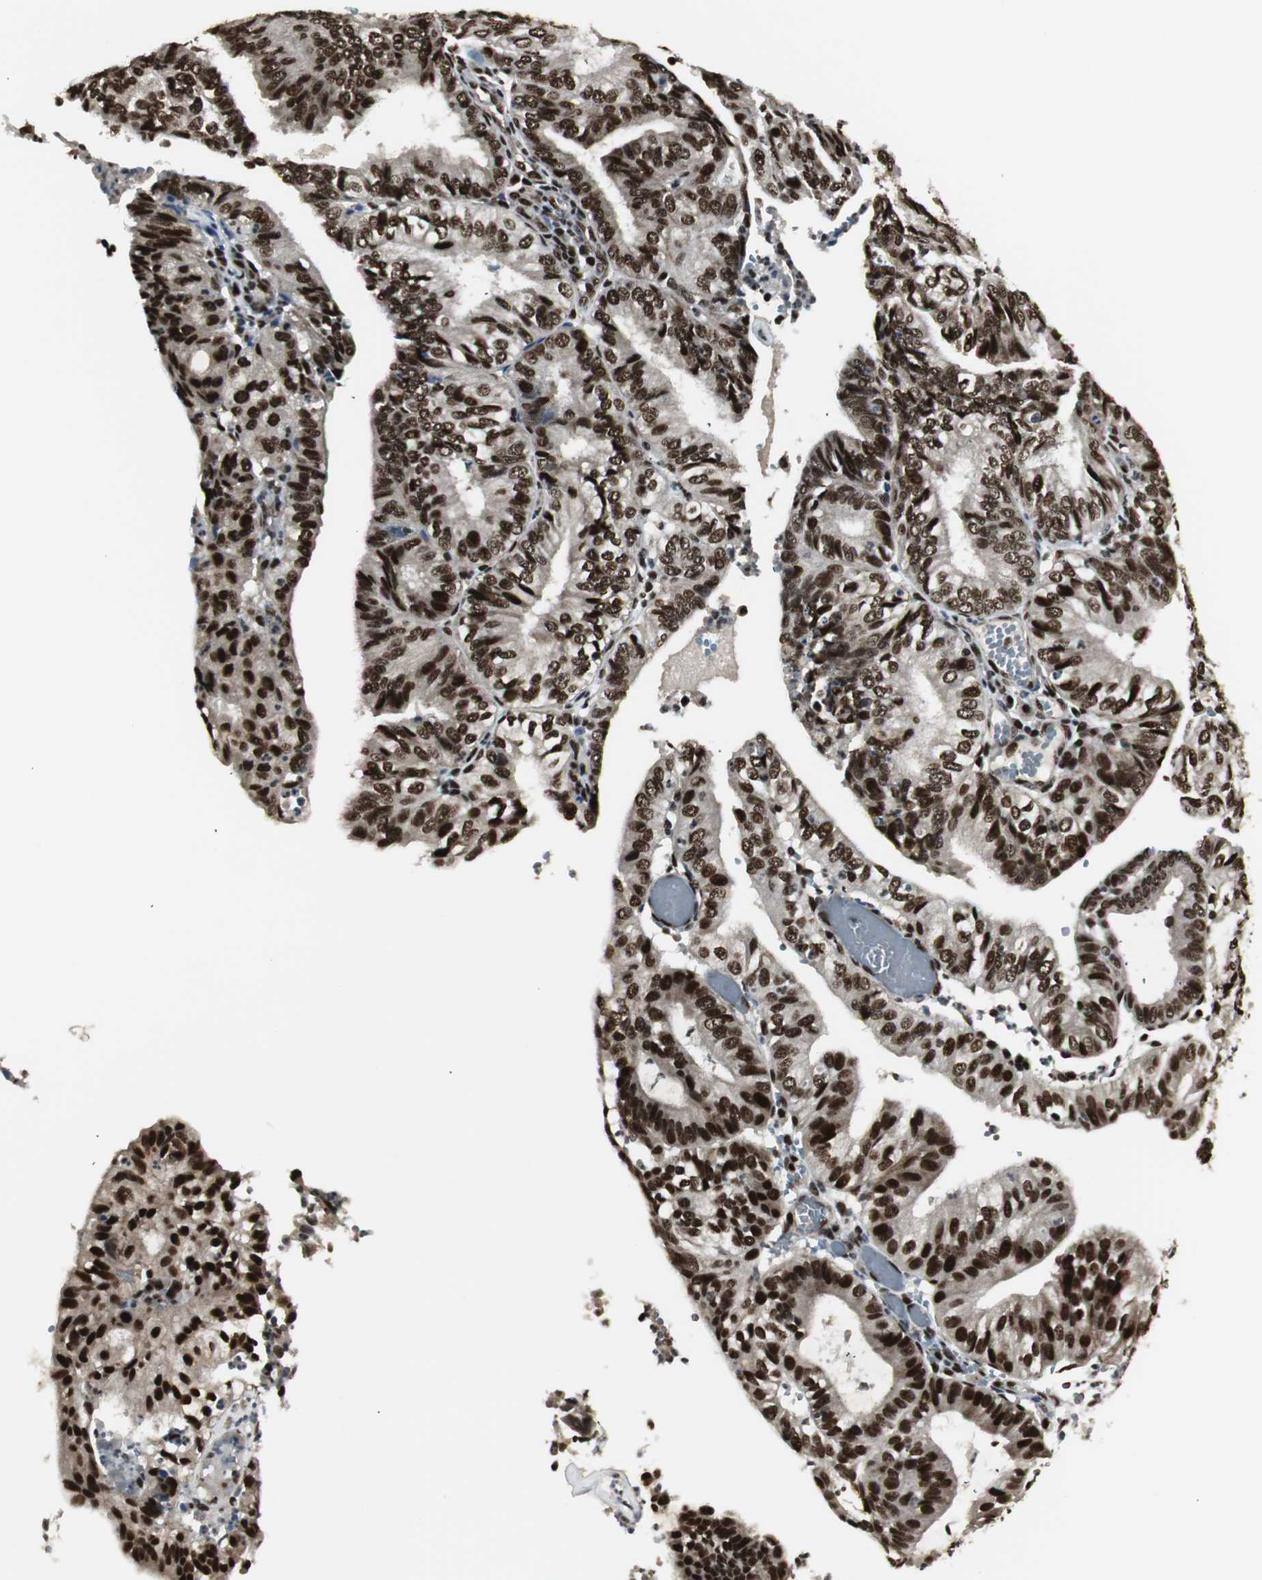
{"staining": {"intensity": "strong", "quantity": ">75%", "location": "nuclear"}, "tissue": "endometrial cancer", "cell_type": "Tumor cells", "image_type": "cancer", "snomed": [{"axis": "morphology", "description": "Adenocarcinoma, NOS"}, {"axis": "topography", "description": "Uterus"}], "caption": "DAB (3,3'-diaminobenzidine) immunohistochemical staining of human endometrial cancer (adenocarcinoma) demonstrates strong nuclear protein positivity in approximately >75% of tumor cells. (Stains: DAB (3,3'-diaminobenzidine) in brown, nuclei in blue, Microscopy: brightfield microscopy at high magnification).", "gene": "PARN", "patient": {"sex": "female", "age": 60}}